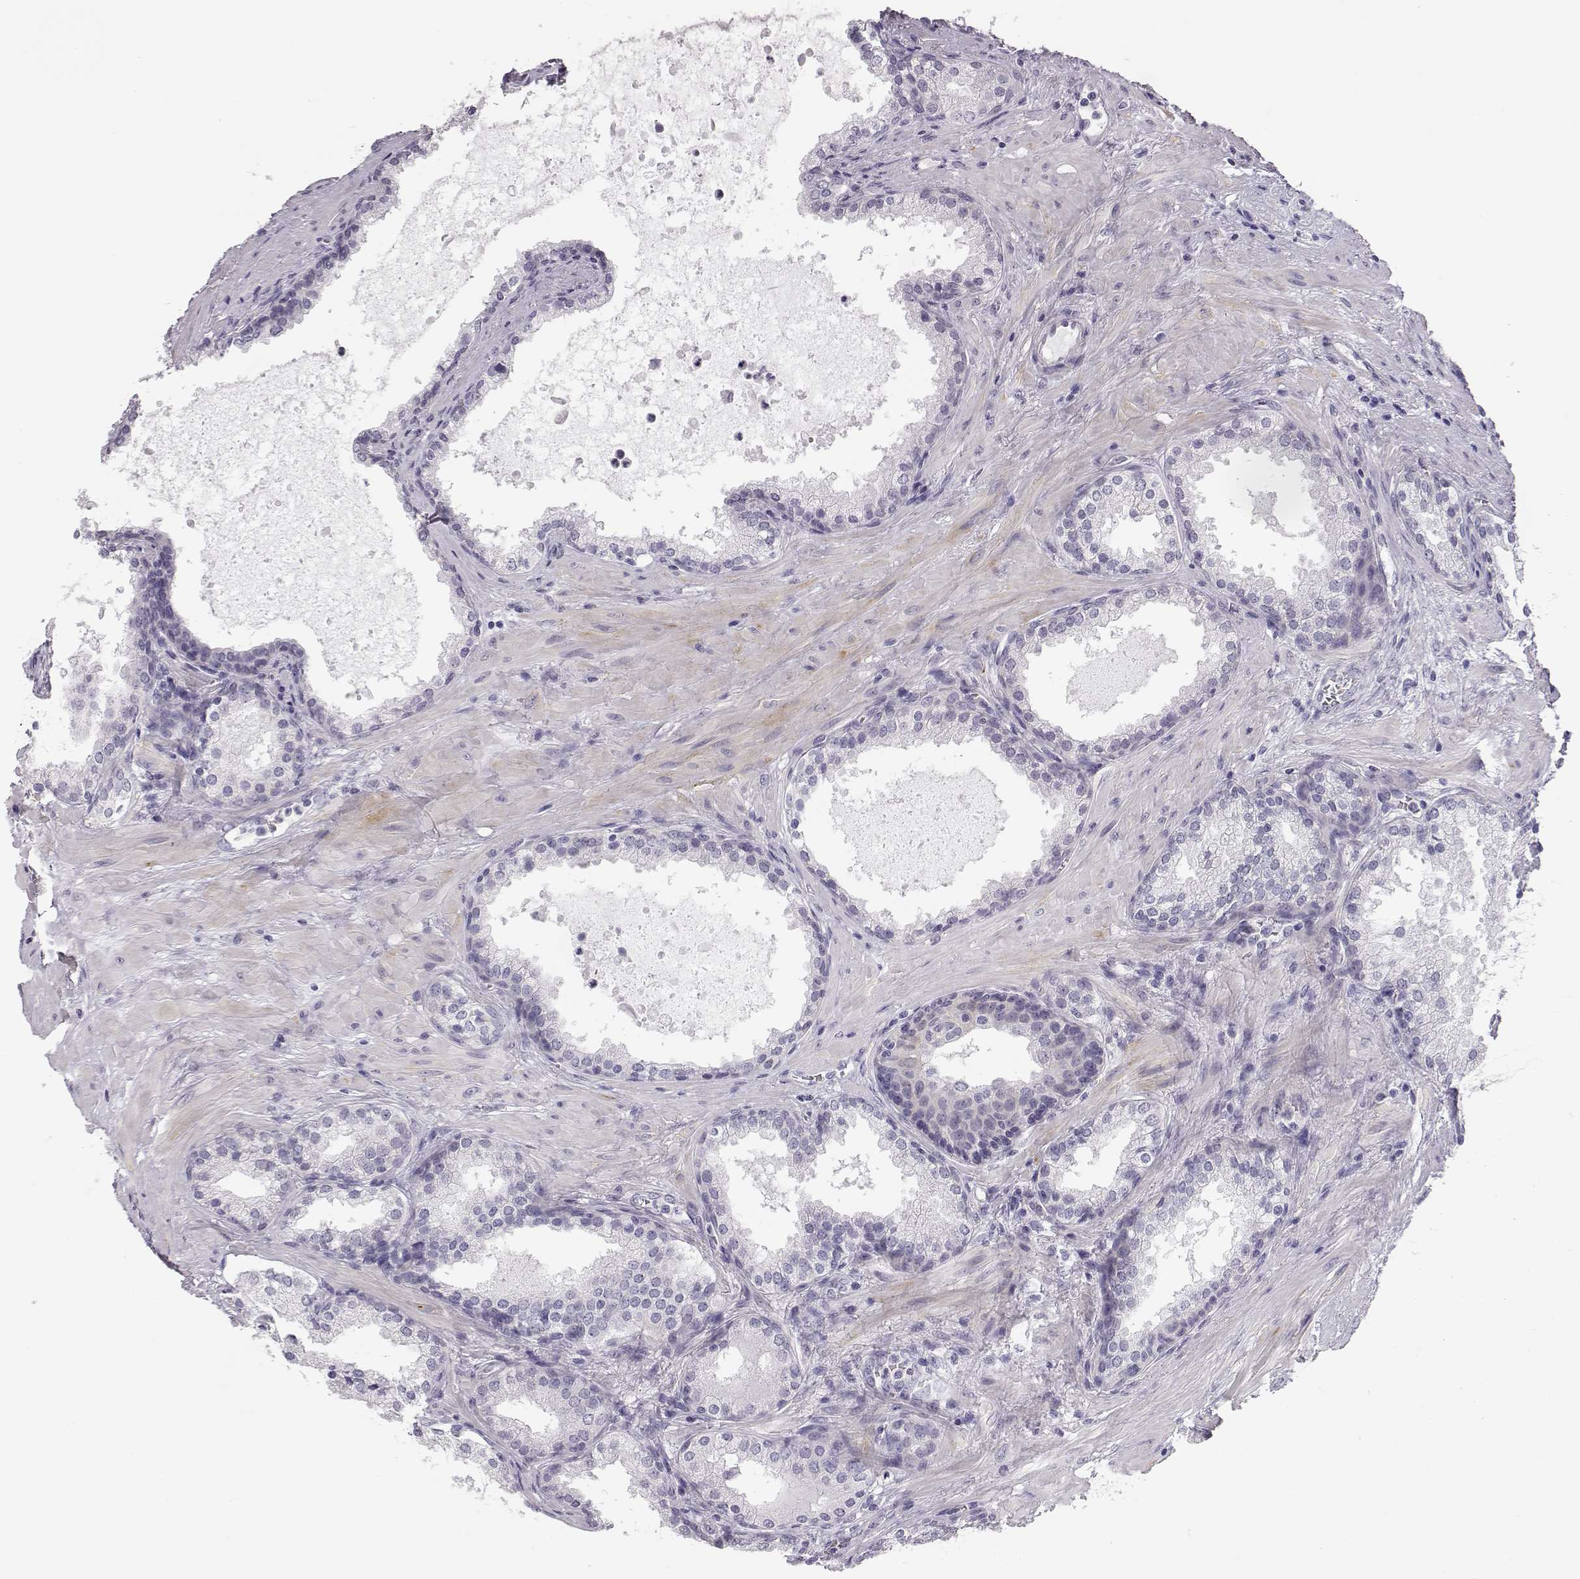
{"staining": {"intensity": "negative", "quantity": "none", "location": "none"}, "tissue": "prostate cancer", "cell_type": "Tumor cells", "image_type": "cancer", "snomed": [{"axis": "morphology", "description": "Adenocarcinoma, Low grade"}, {"axis": "topography", "description": "Prostate"}], "caption": "This is an immunohistochemistry (IHC) photomicrograph of prostate adenocarcinoma (low-grade). There is no staining in tumor cells.", "gene": "MYCBPAP", "patient": {"sex": "male", "age": 56}}